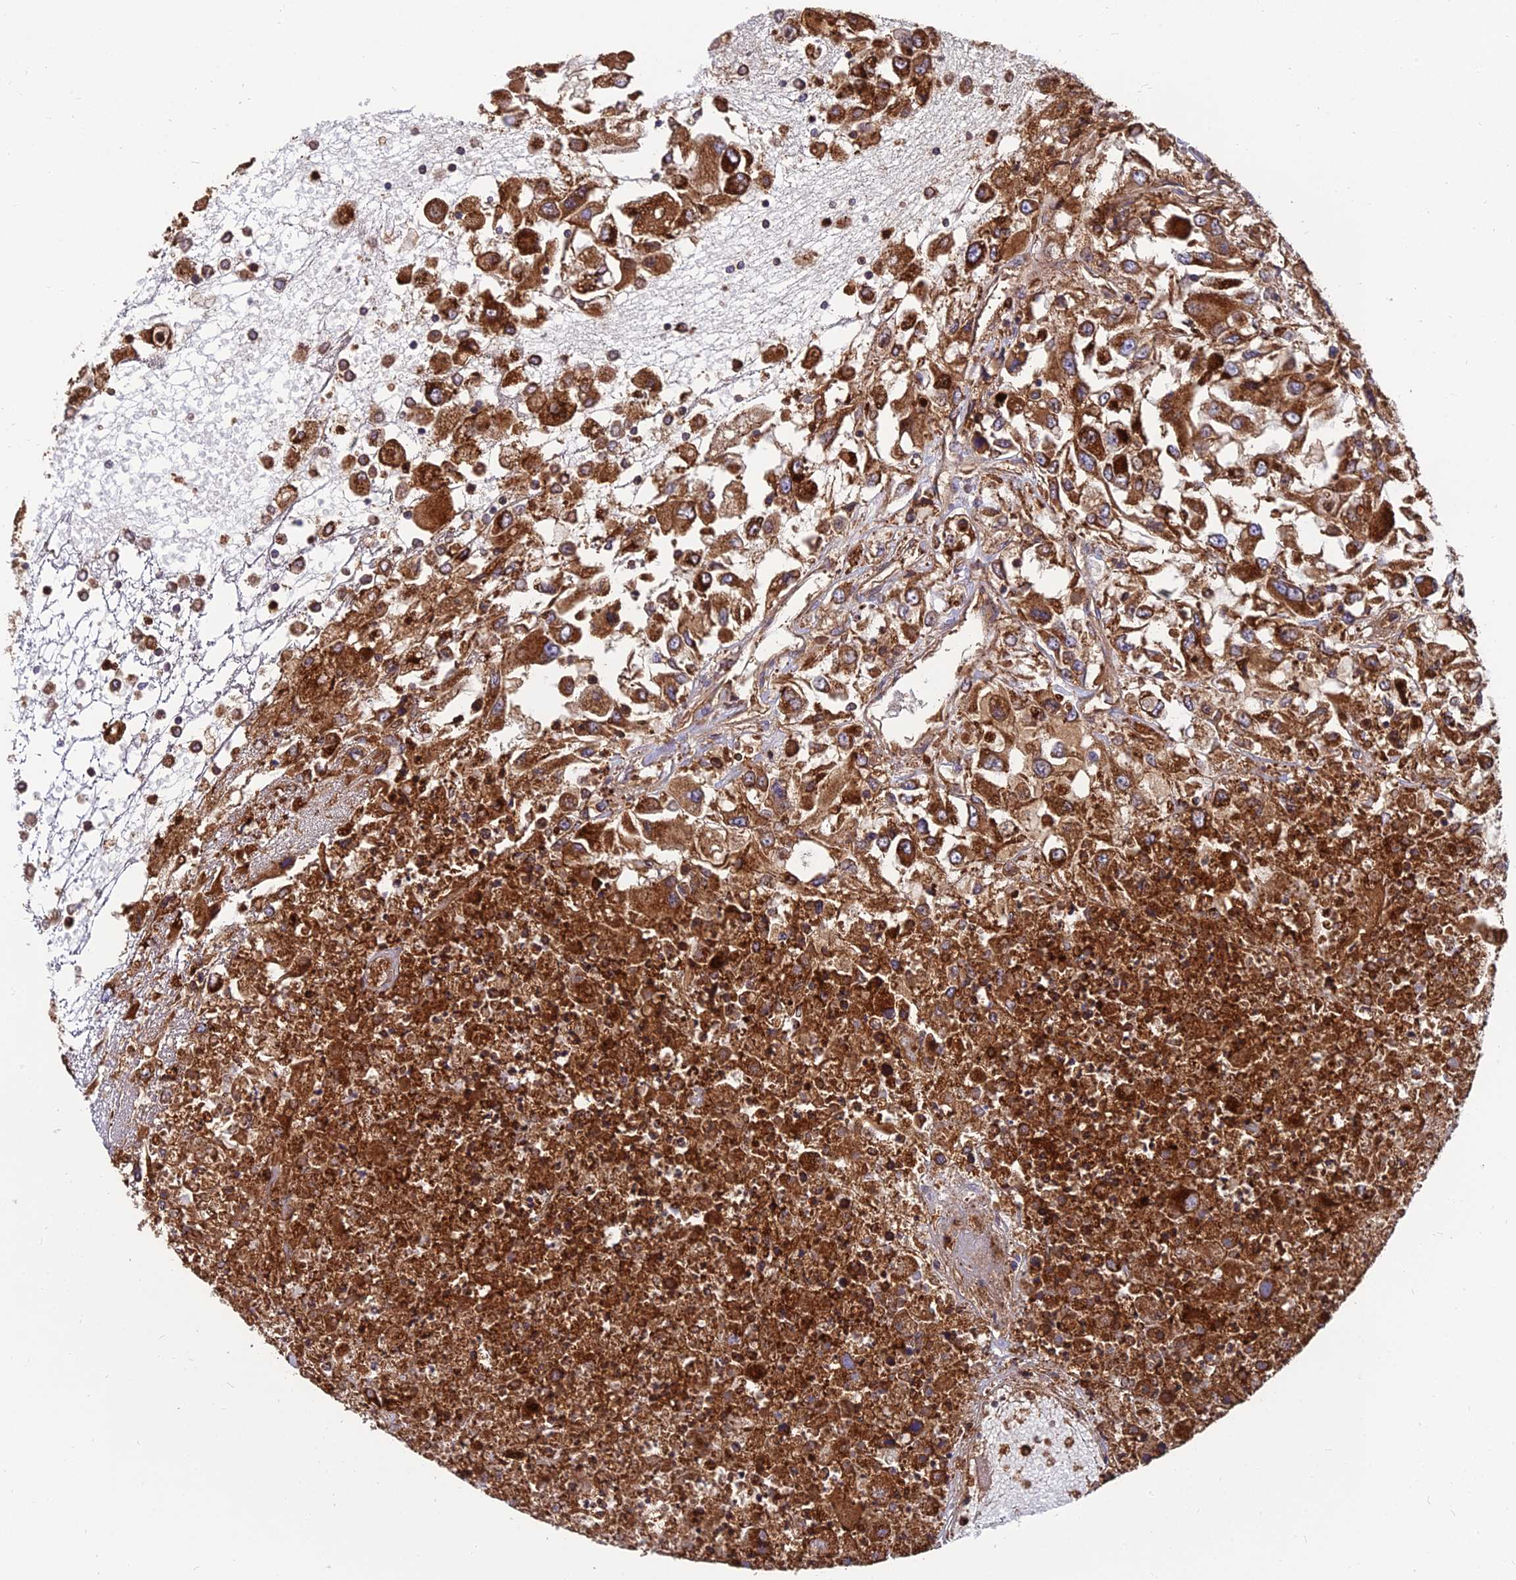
{"staining": {"intensity": "strong", "quantity": ">75%", "location": "cytoplasmic/membranous"}, "tissue": "renal cancer", "cell_type": "Tumor cells", "image_type": "cancer", "snomed": [{"axis": "morphology", "description": "Adenocarcinoma, NOS"}, {"axis": "topography", "description": "Kidney"}], "caption": "Human renal cancer stained with a brown dye shows strong cytoplasmic/membranous positive positivity in about >75% of tumor cells.", "gene": "UMAD1", "patient": {"sex": "female", "age": 52}}